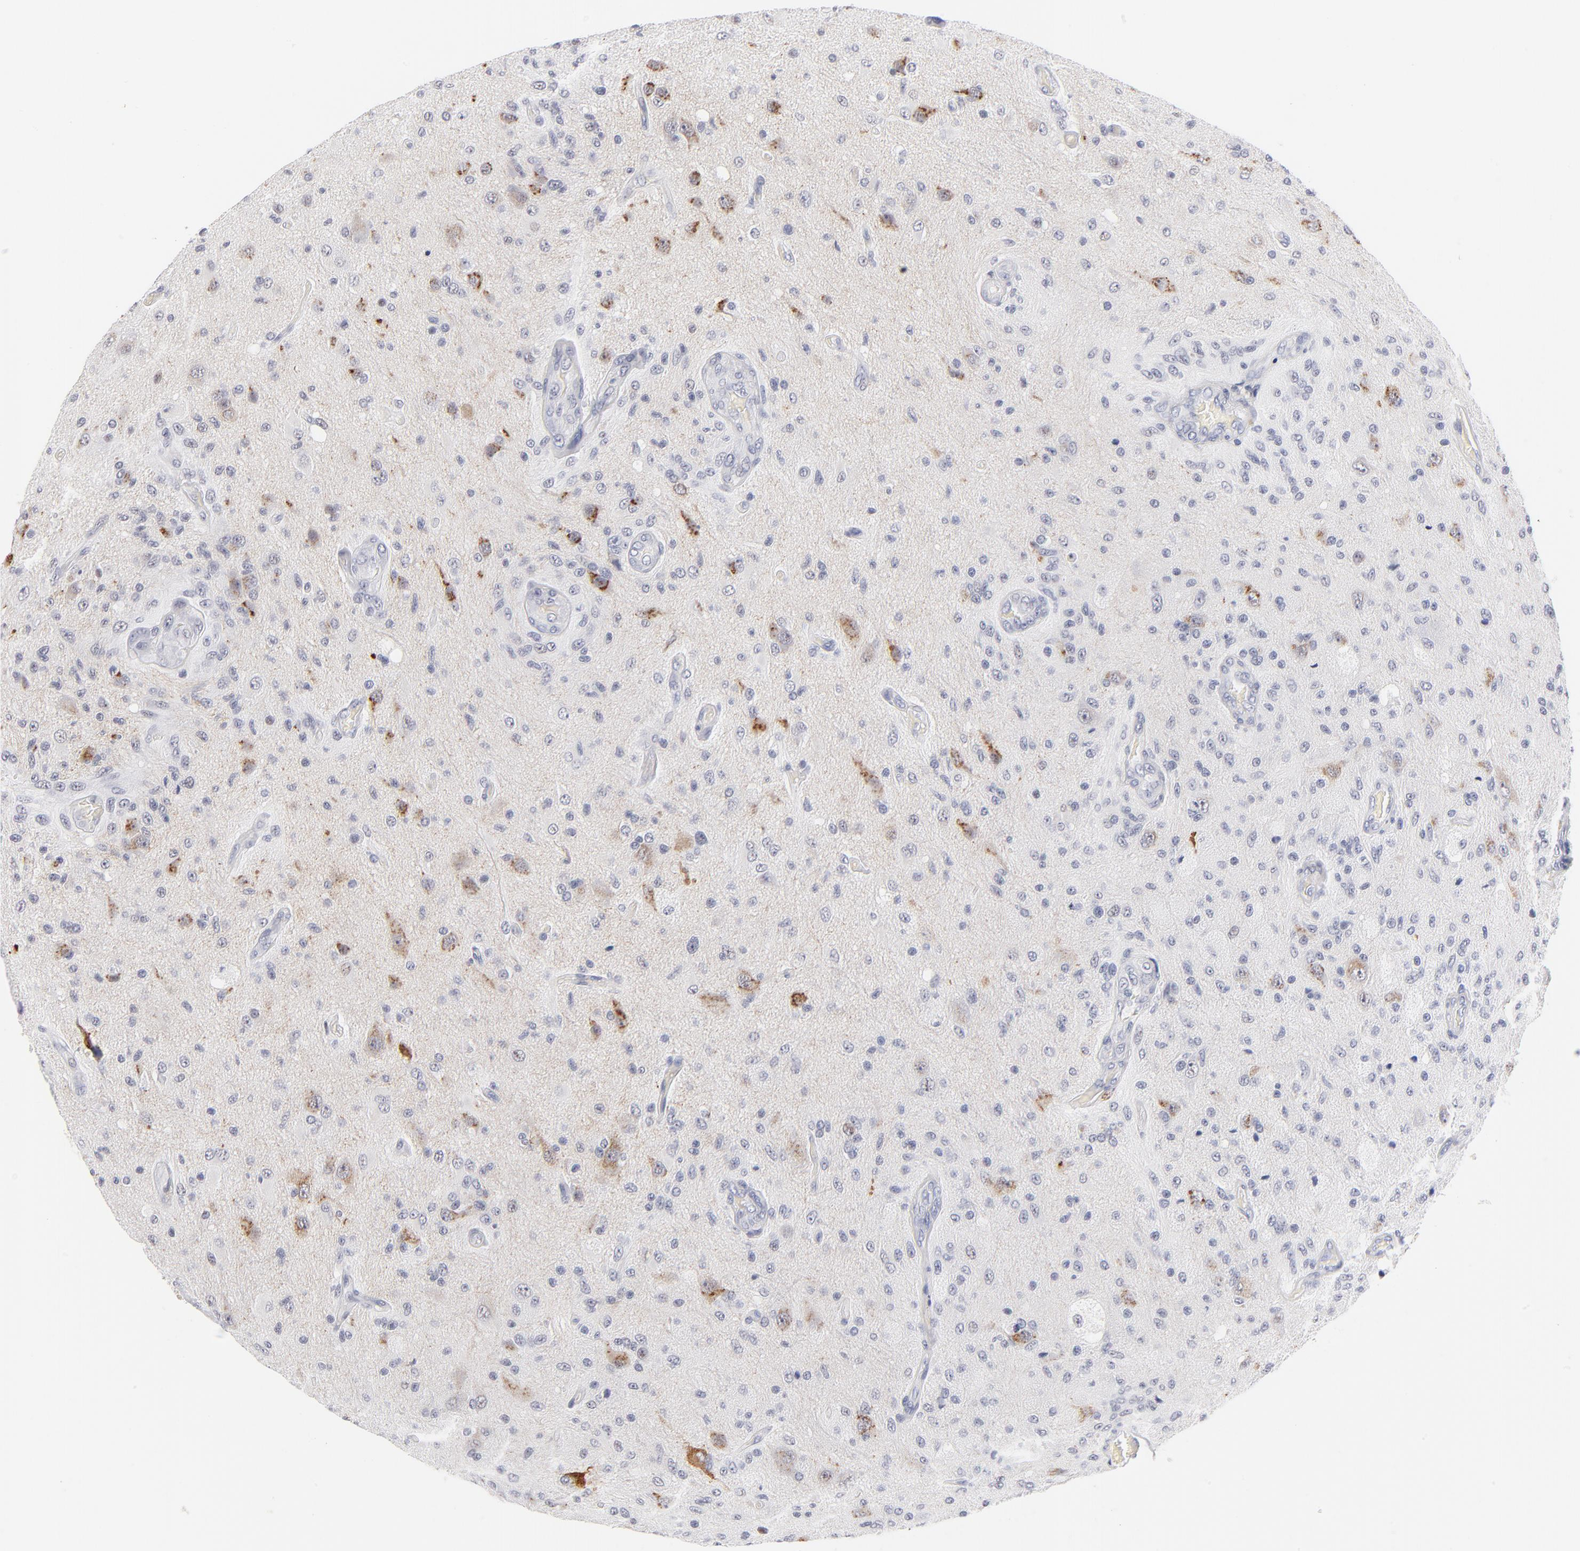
{"staining": {"intensity": "negative", "quantity": "none", "location": "none"}, "tissue": "glioma", "cell_type": "Tumor cells", "image_type": "cancer", "snomed": [{"axis": "morphology", "description": "Normal tissue, NOS"}, {"axis": "morphology", "description": "Glioma, malignant, High grade"}, {"axis": "topography", "description": "Cerebral cortex"}], "caption": "Human malignant glioma (high-grade) stained for a protein using IHC exhibits no staining in tumor cells.", "gene": "KHNYN", "patient": {"sex": "male", "age": 77}}